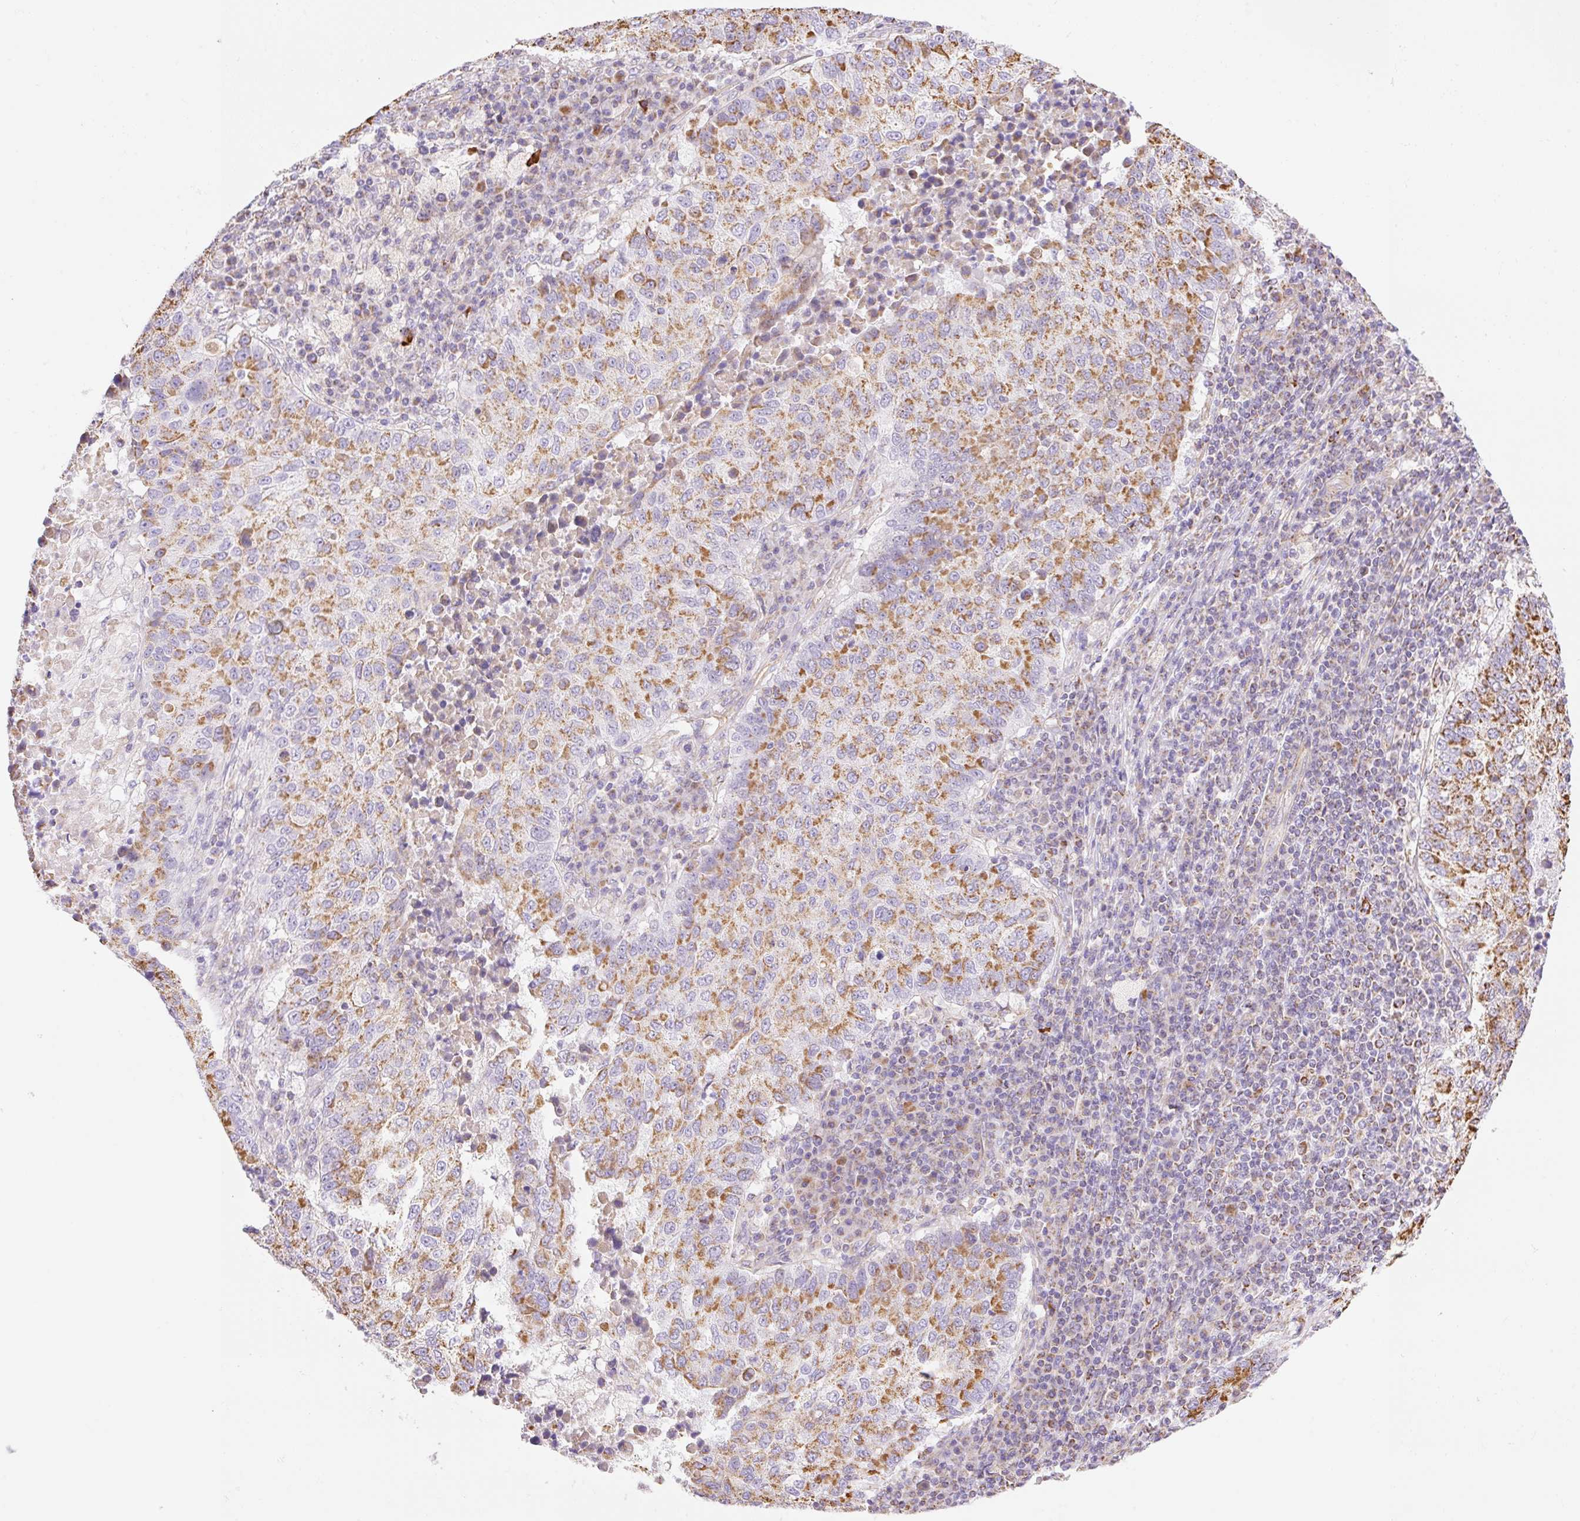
{"staining": {"intensity": "moderate", "quantity": ">75%", "location": "cytoplasmic/membranous"}, "tissue": "lung cancer", "cell_type": "Tumor cells", "image_type": "cancer", "snomed": [{"axis": "morphology", "description": "Squamous cell carcinoma, NOS"}, {"axis": "topography", "description": "Lung"}], "caption": "A histopathology image showing moderate cytoplasmic/membranous staining in approximately >75% of tumor cells in squamous cell carcinoma (lung), as visualized by brown immunohistochemical staining.", "gene": "ESAM", "patient": {"sex": "male", "age": 73}}